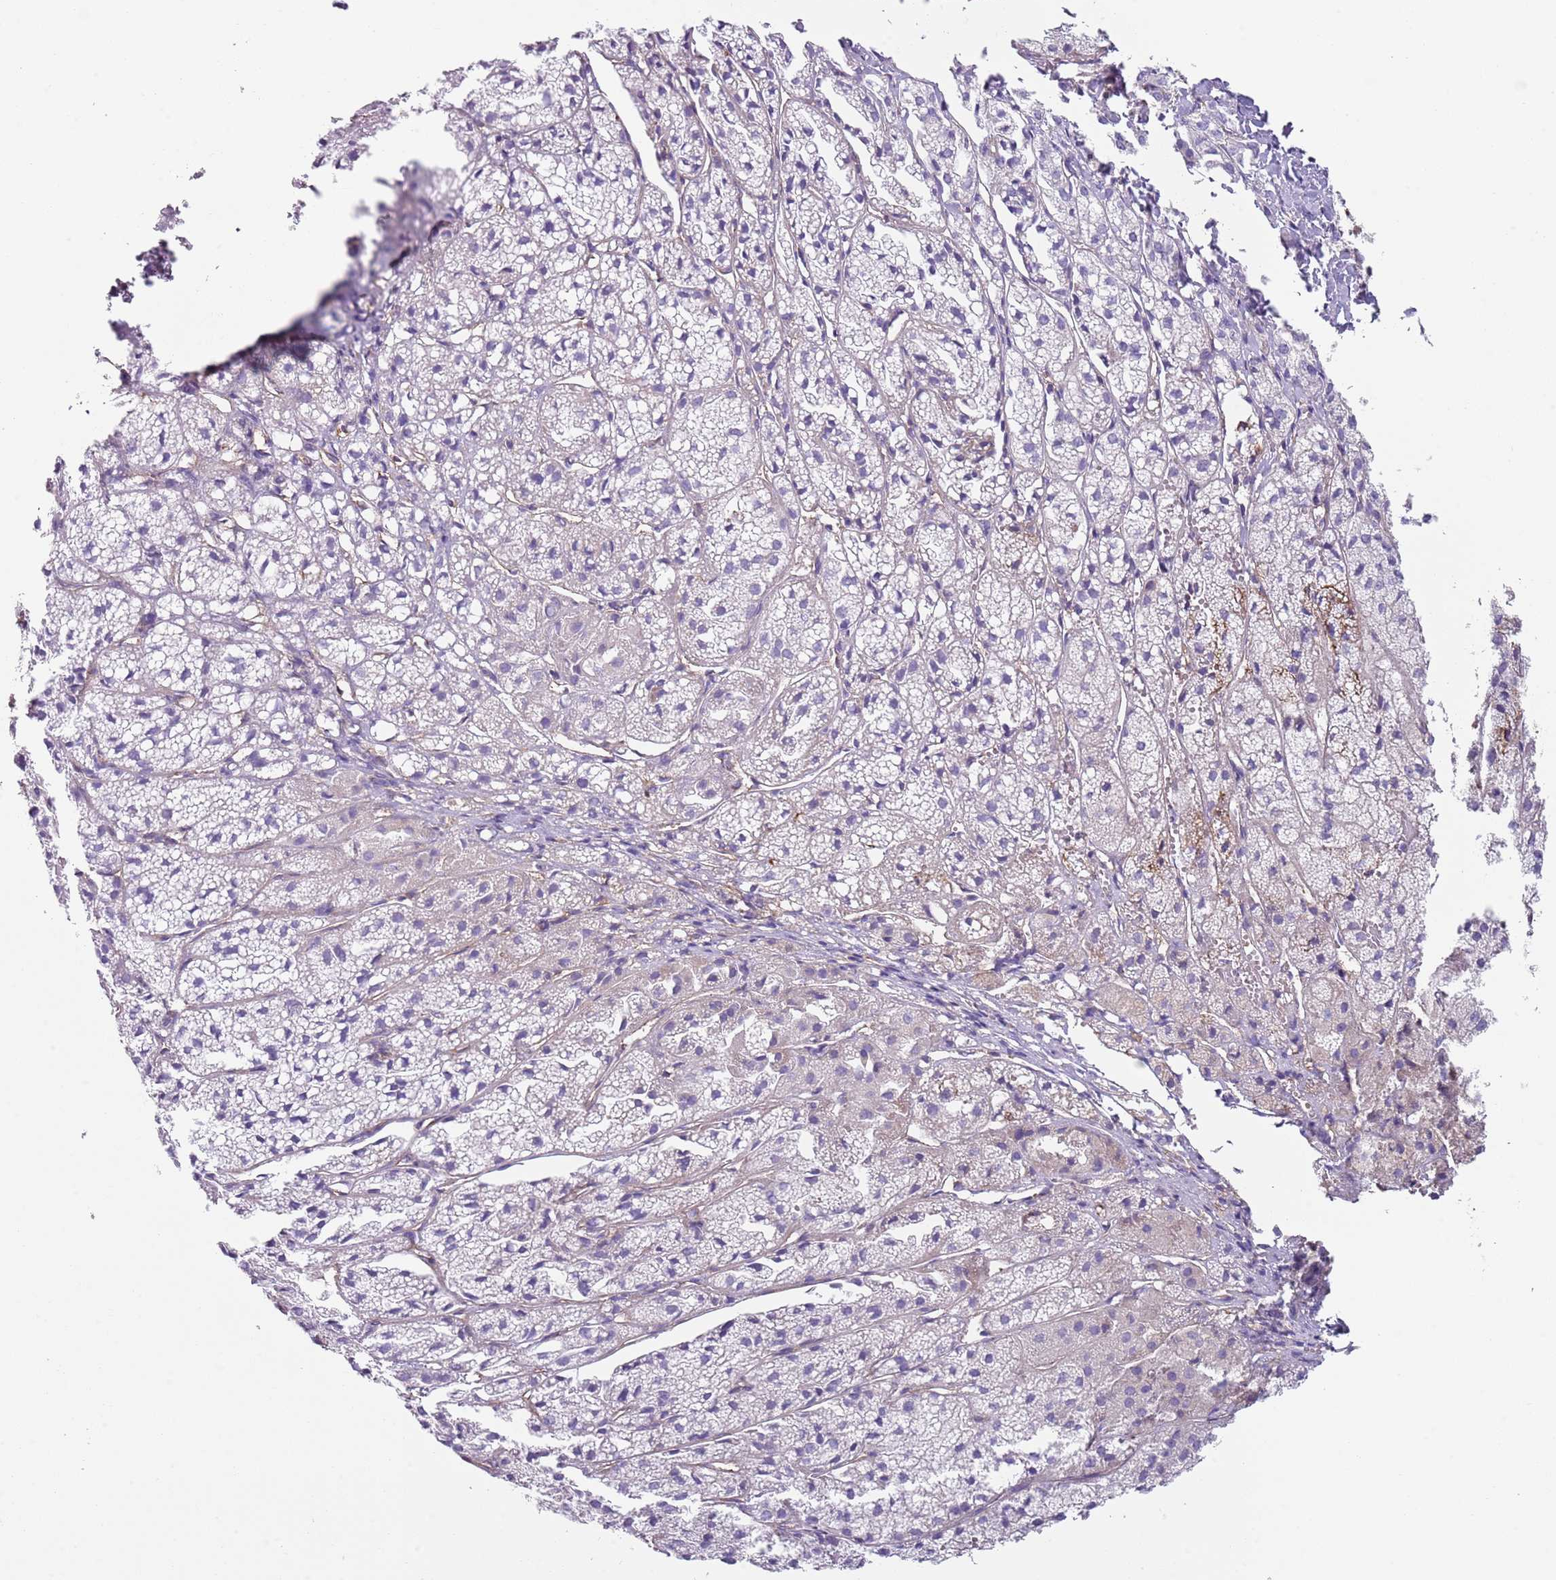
{"staining": {"intensity": "moderate", "quantity": "25%-75%", "location": "cytoplasmic/membranous"}, "tissue": "adrenal gland", "cell_type": "Glandular cells", "image_type": "normal", "snomed": [{"axis": "morphology", "description": "Normal tissue, NOS"}, {"axis": "topography", "description": "Adrenal gland"}], "caption": "The micrograph exhibits immunohistochemical staining of normal adrenal gland. There is moderate cytoplasmic/membranous staining is appreciated in about 25%-75% of glandular cells. (DAB IHC, brown staining for protein, blue staining for nuclei).", "gene": "GNAI1", "patient": {"sex": "female", "age": 44}}